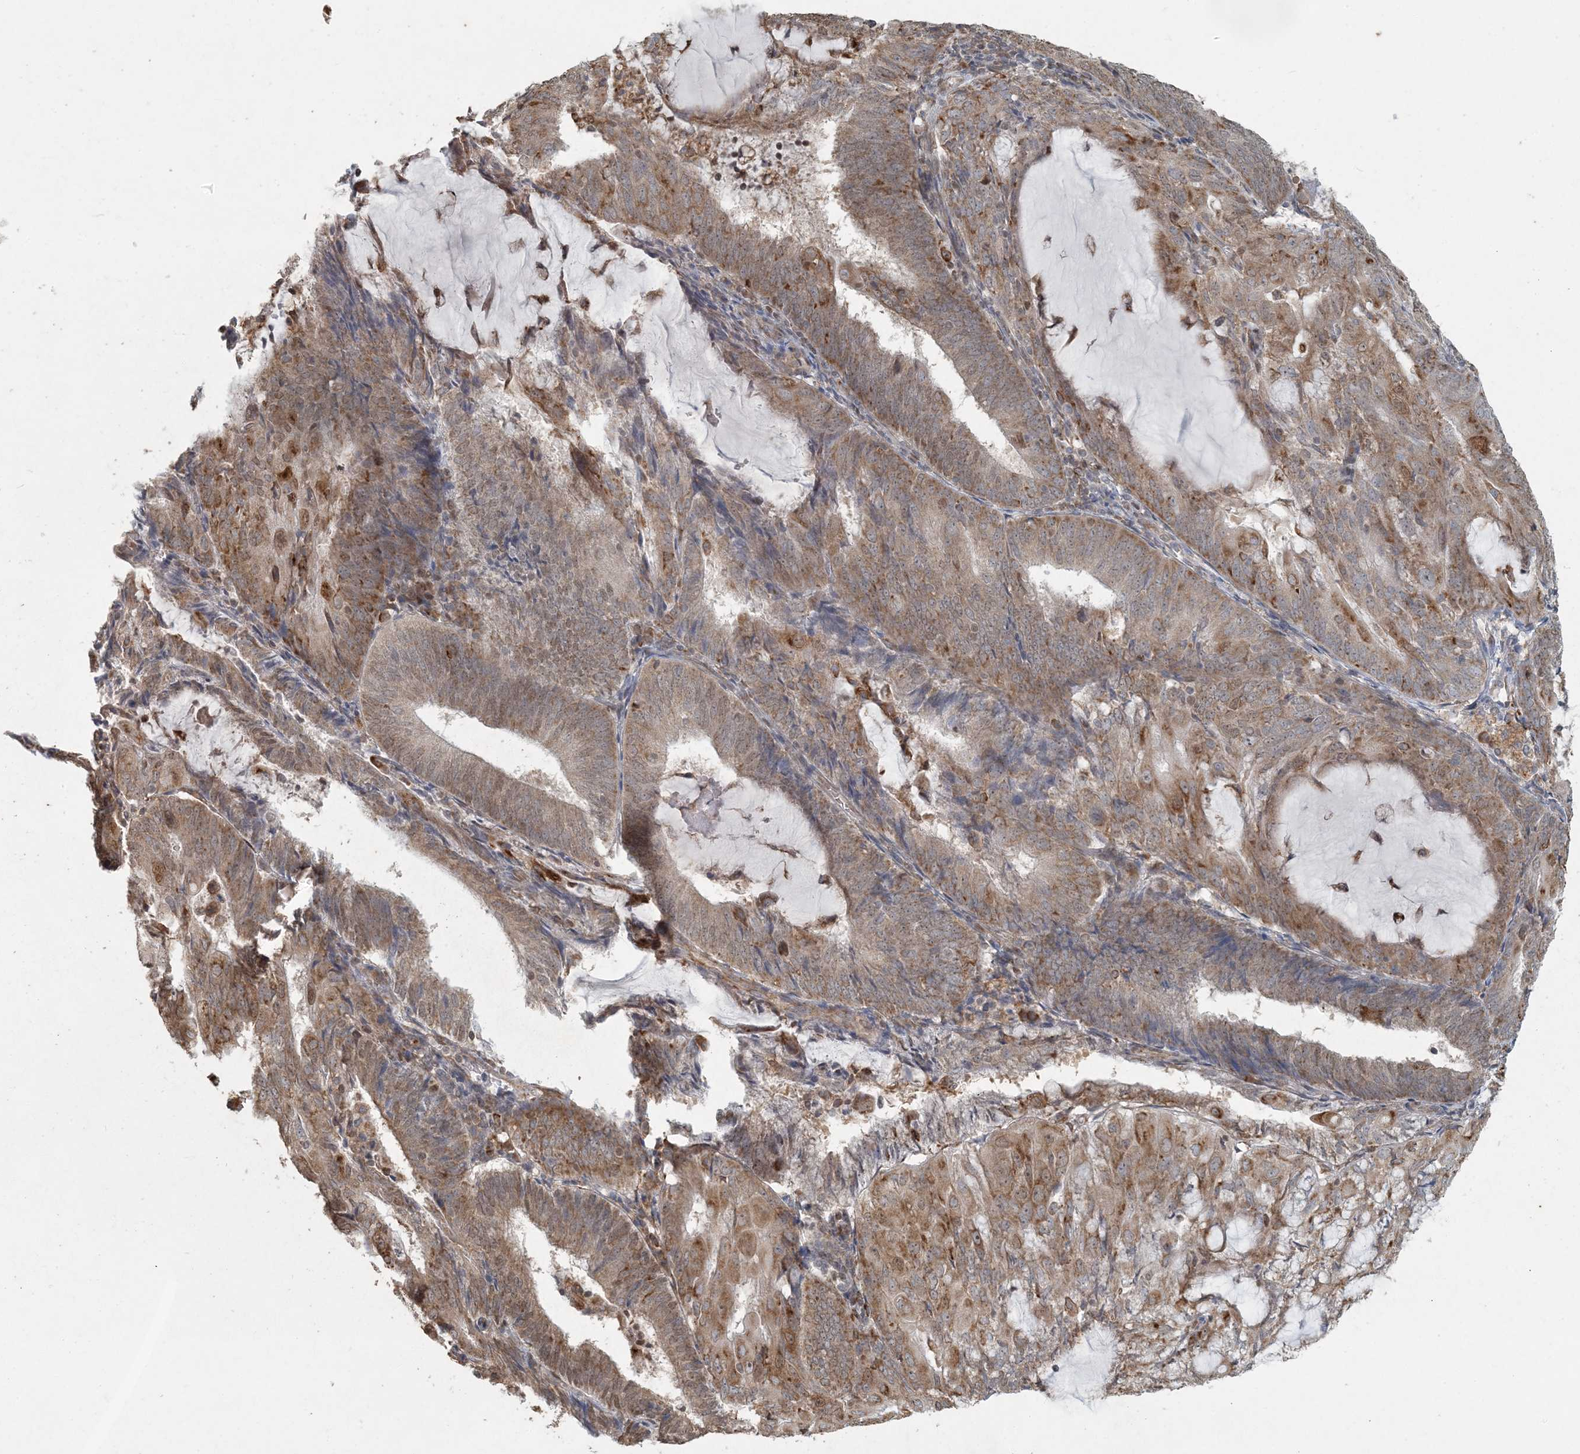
{"staining": {"intensity": "moderate", "quantity": "25%-75%", "location": "cytoplasmic/membranous"}, "tissue": "endometrial cancer", "cell_type": "Tumor cells", "image_type": "cancer", "snomed": [{"axis": "morphology", "description": "Adenocarcinoma, NOS"}, {"axis": "topography", "description": "Endometrium"}], "caption": "Endometrial adenocarcinoma stained for a protein demonstrates moderate cytoplasmic/membranous positivity in tumor cells. Nuclei are stained in blue.", "gene": "AK9", "patient": {"sex": "female", "age": 81}}